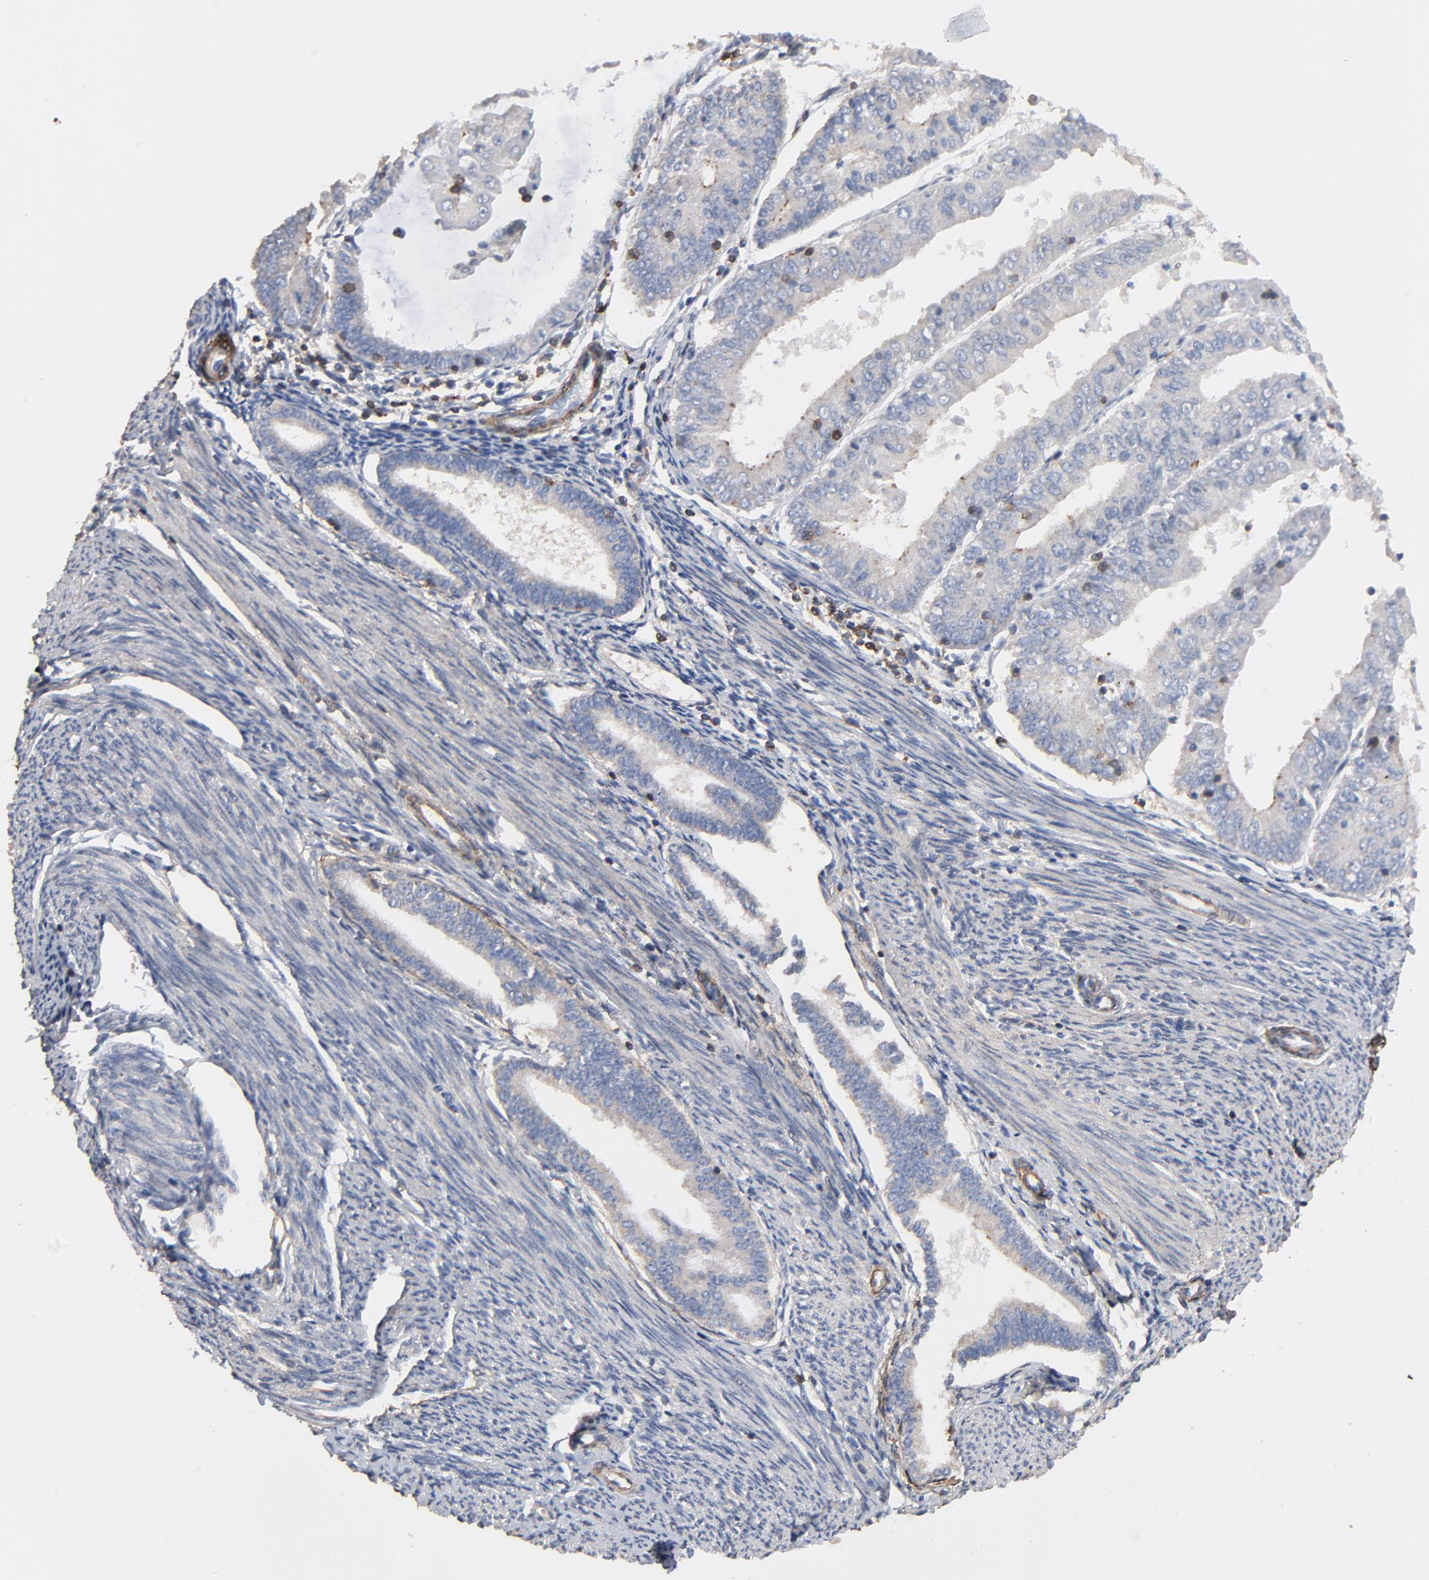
{"staining": {"intensity": "negative", "quantity": "none", "location": "none"}, "tissue": "endometrial cancer", "cell_type": "Tumor cells", "image_type": "cancer", "snomed": [{"axis": "morphology", "description": "Adenocarcinoma, NOS"}, {"axis": "topography", "description": "Endometrium"}], "caption": "Immunohistochemistry of endometrial cancer demonstrates no expression in tumor cells.", "gene": "SKAP1", "patient": {"sex": "female", "age": 79}}